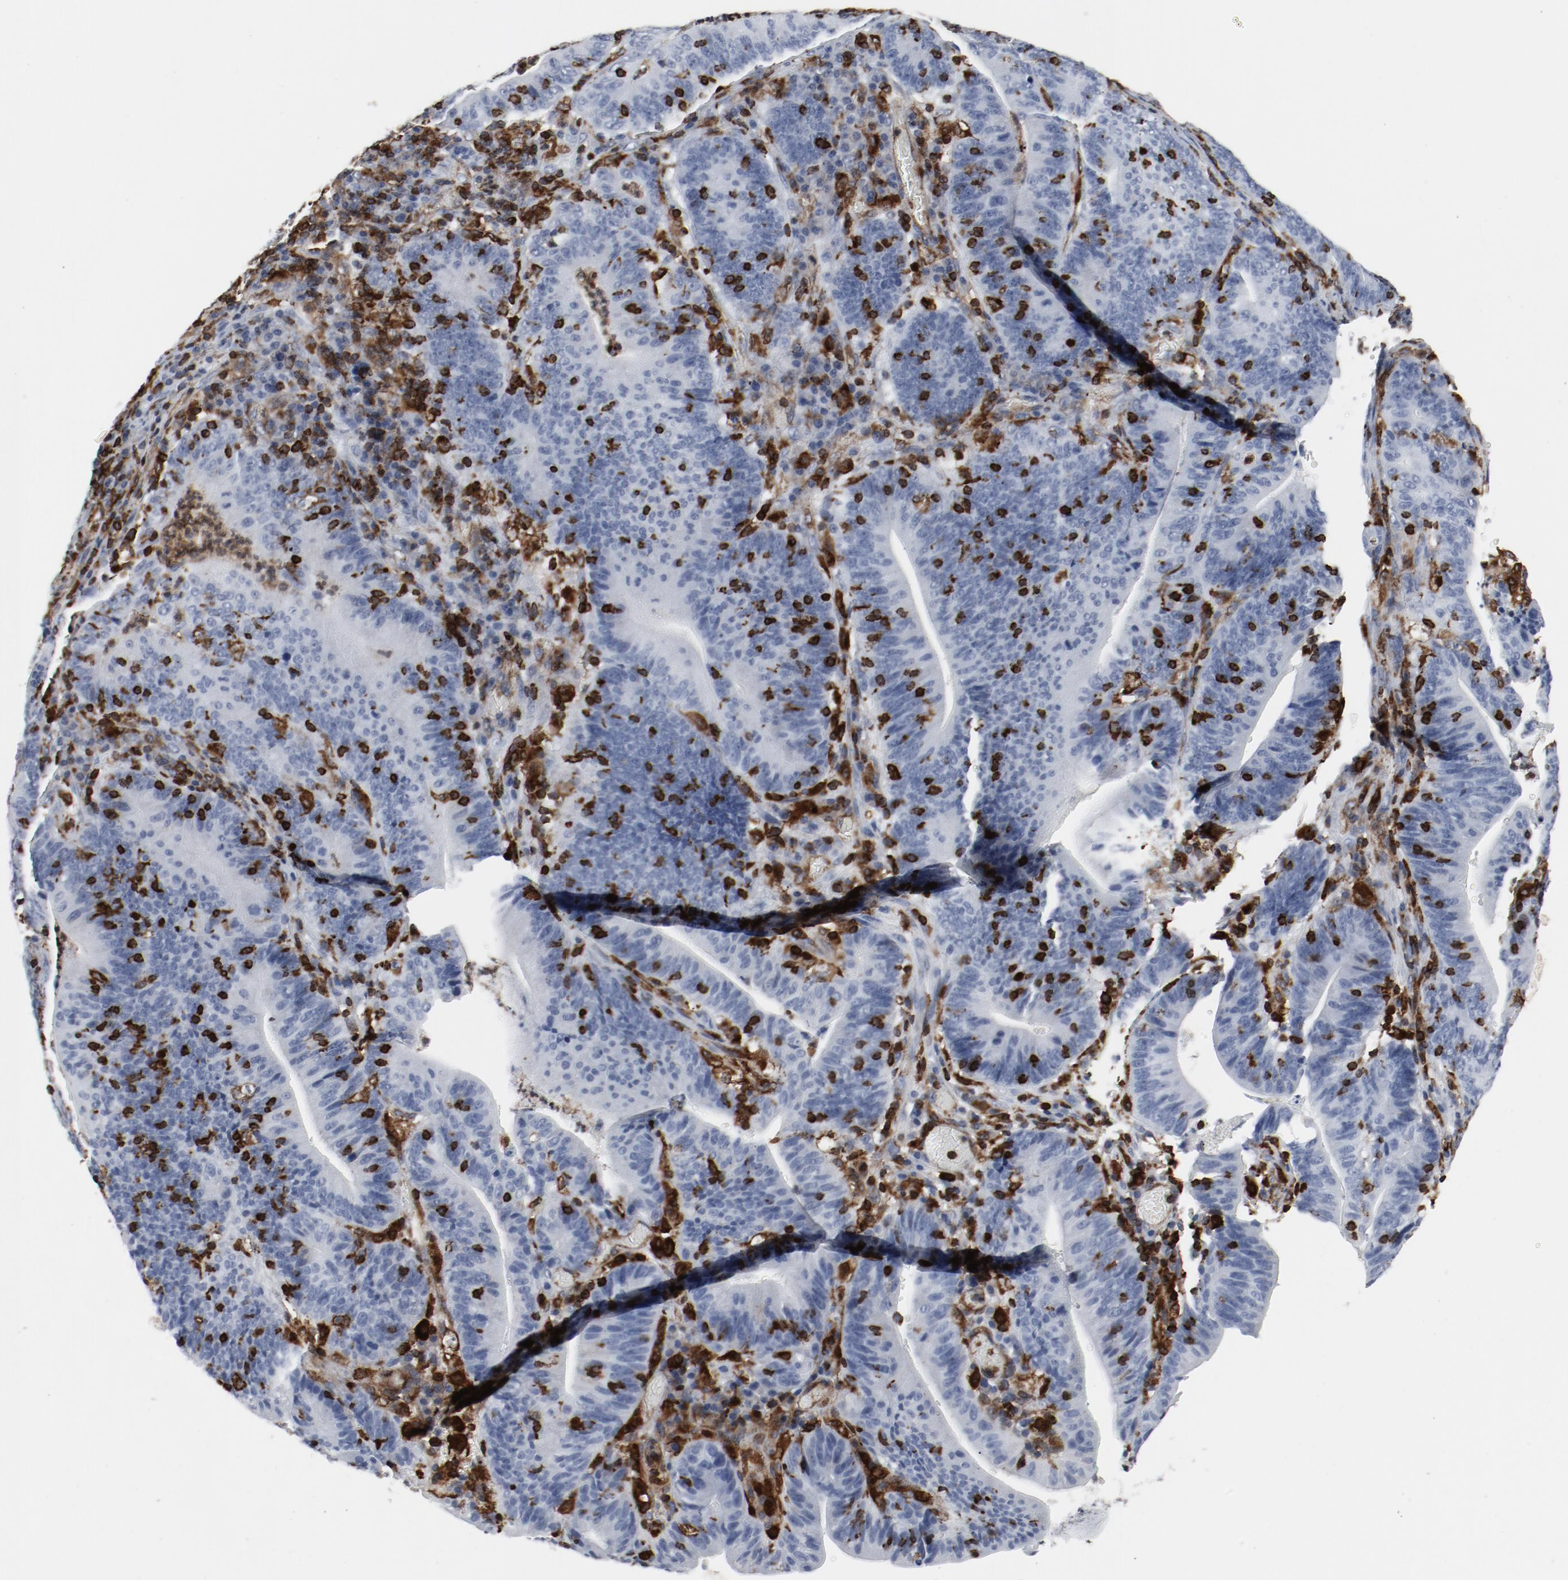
{"staining": {"intensity": "negative", "quantity": "none", "location": "none"}, "tissue": "stomach cancer", "cell_type": "Tumor cells", "image_type": "cancer", "snomed": [{"axis": "morphology", "description": "Adenocarcinoma, NOS"}, {"axis": "topography", "description": "Stomach, lower"}], "caption": "IHC of human stomach adenocarcinoma shows no expression in tumor cells. Brightfield microscopy of immunohistochemistry stained with DAB (brown) and hematoxylin (blue), captured at high magnification.", "gene": "LCP2", "patient": {"sex": "female", "age": 86}}